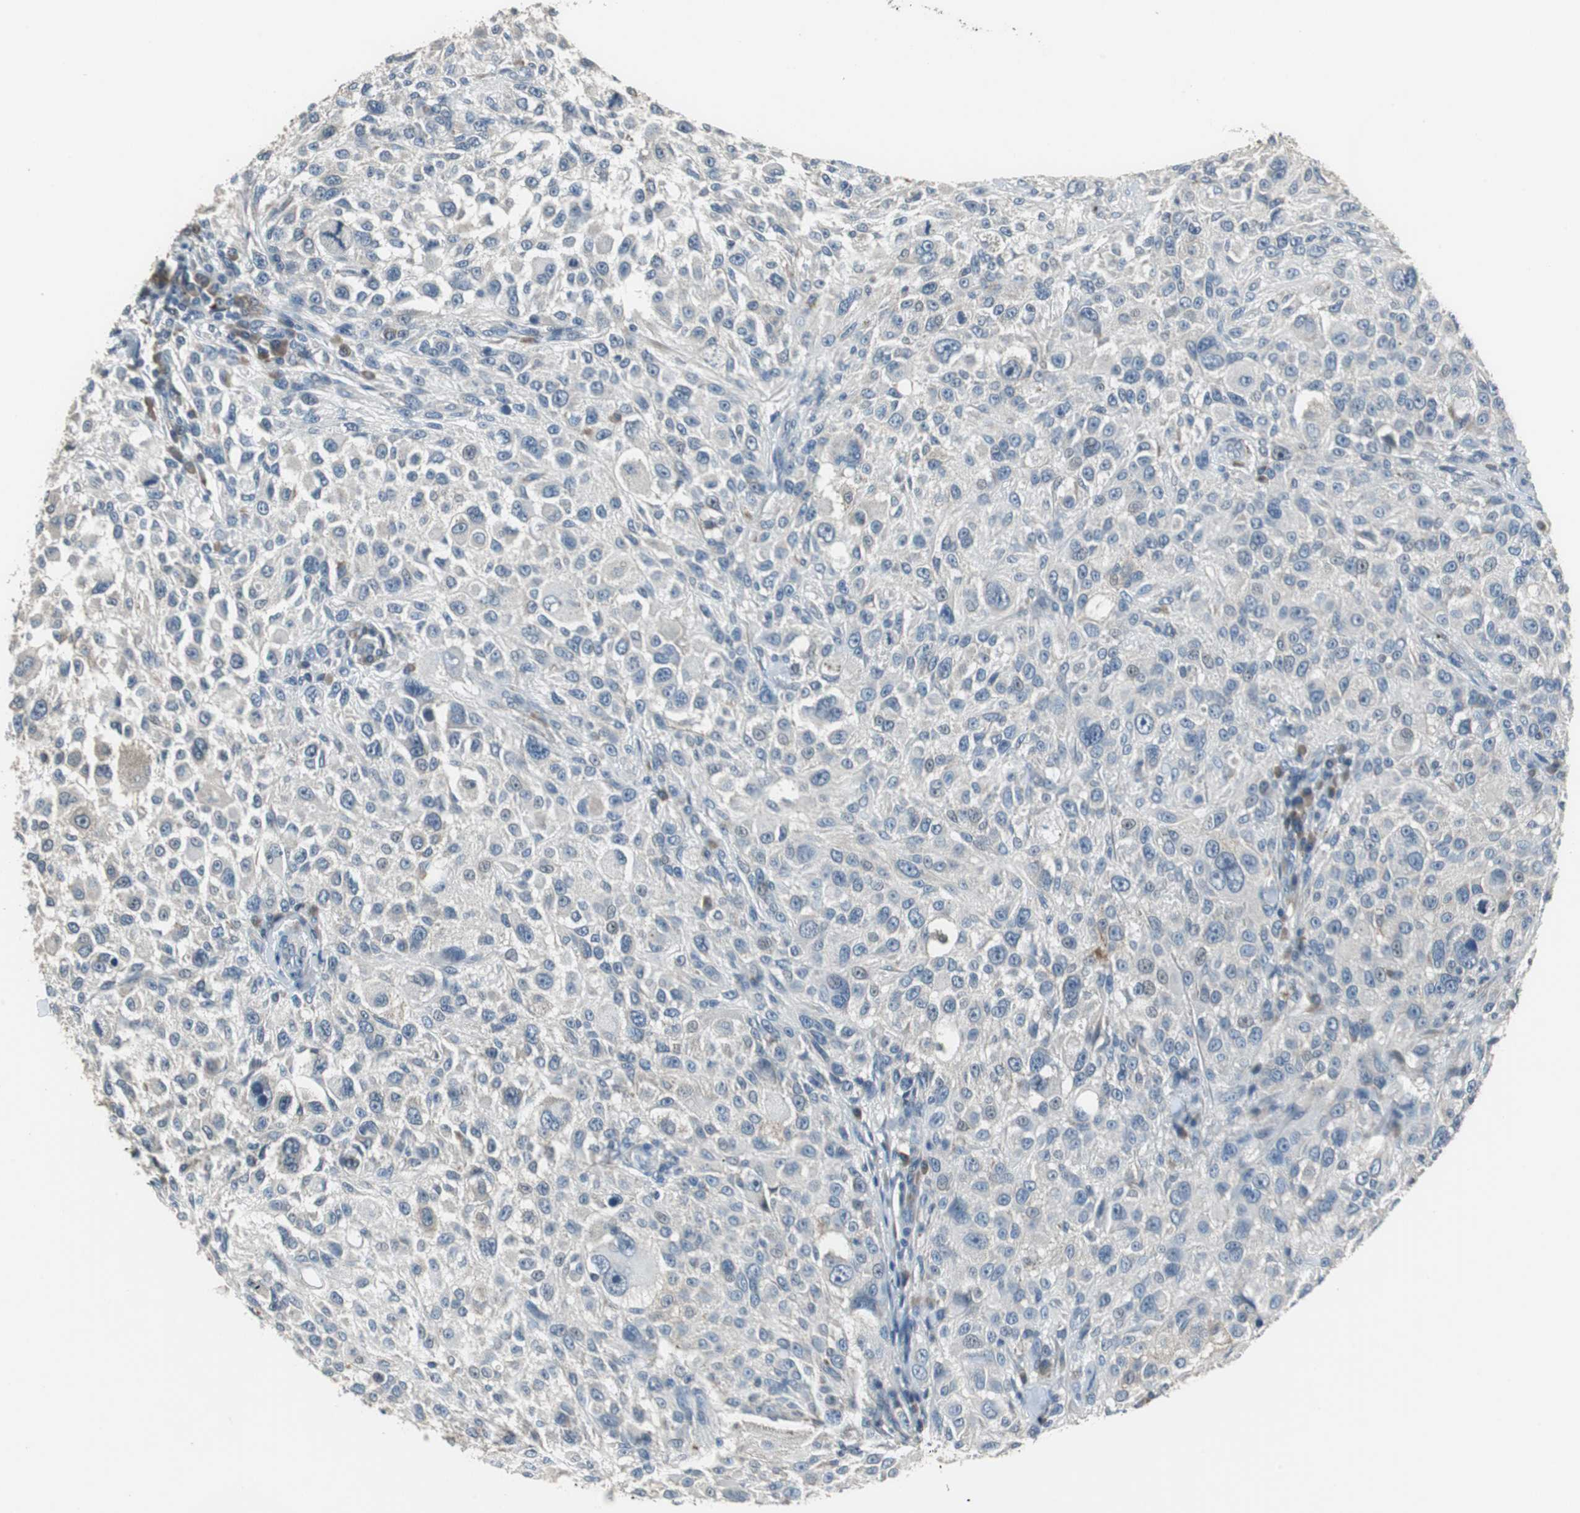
{"staining": {"intensity": "negative", "quantity": "none", "location": "none"}, "tissue": "melanoma", "cell_type": "Tumor cells", "image_type": "cancer", "snomed": [{"axis": "morphology", "description": "Necrosis, NOS"}, {"axis": "morphology", "description": "Malignant melanoma, NOS"}, {"axis": "topography", "description": "Skin"}], "caption": "Histopathology image shows no significant protein positivity in tumor cells of malignant melanoma. (IHC, brightfield microscopy, high magnification).", "gene": "PI4KB", "patient": {"sex": "female", "age": 87}}